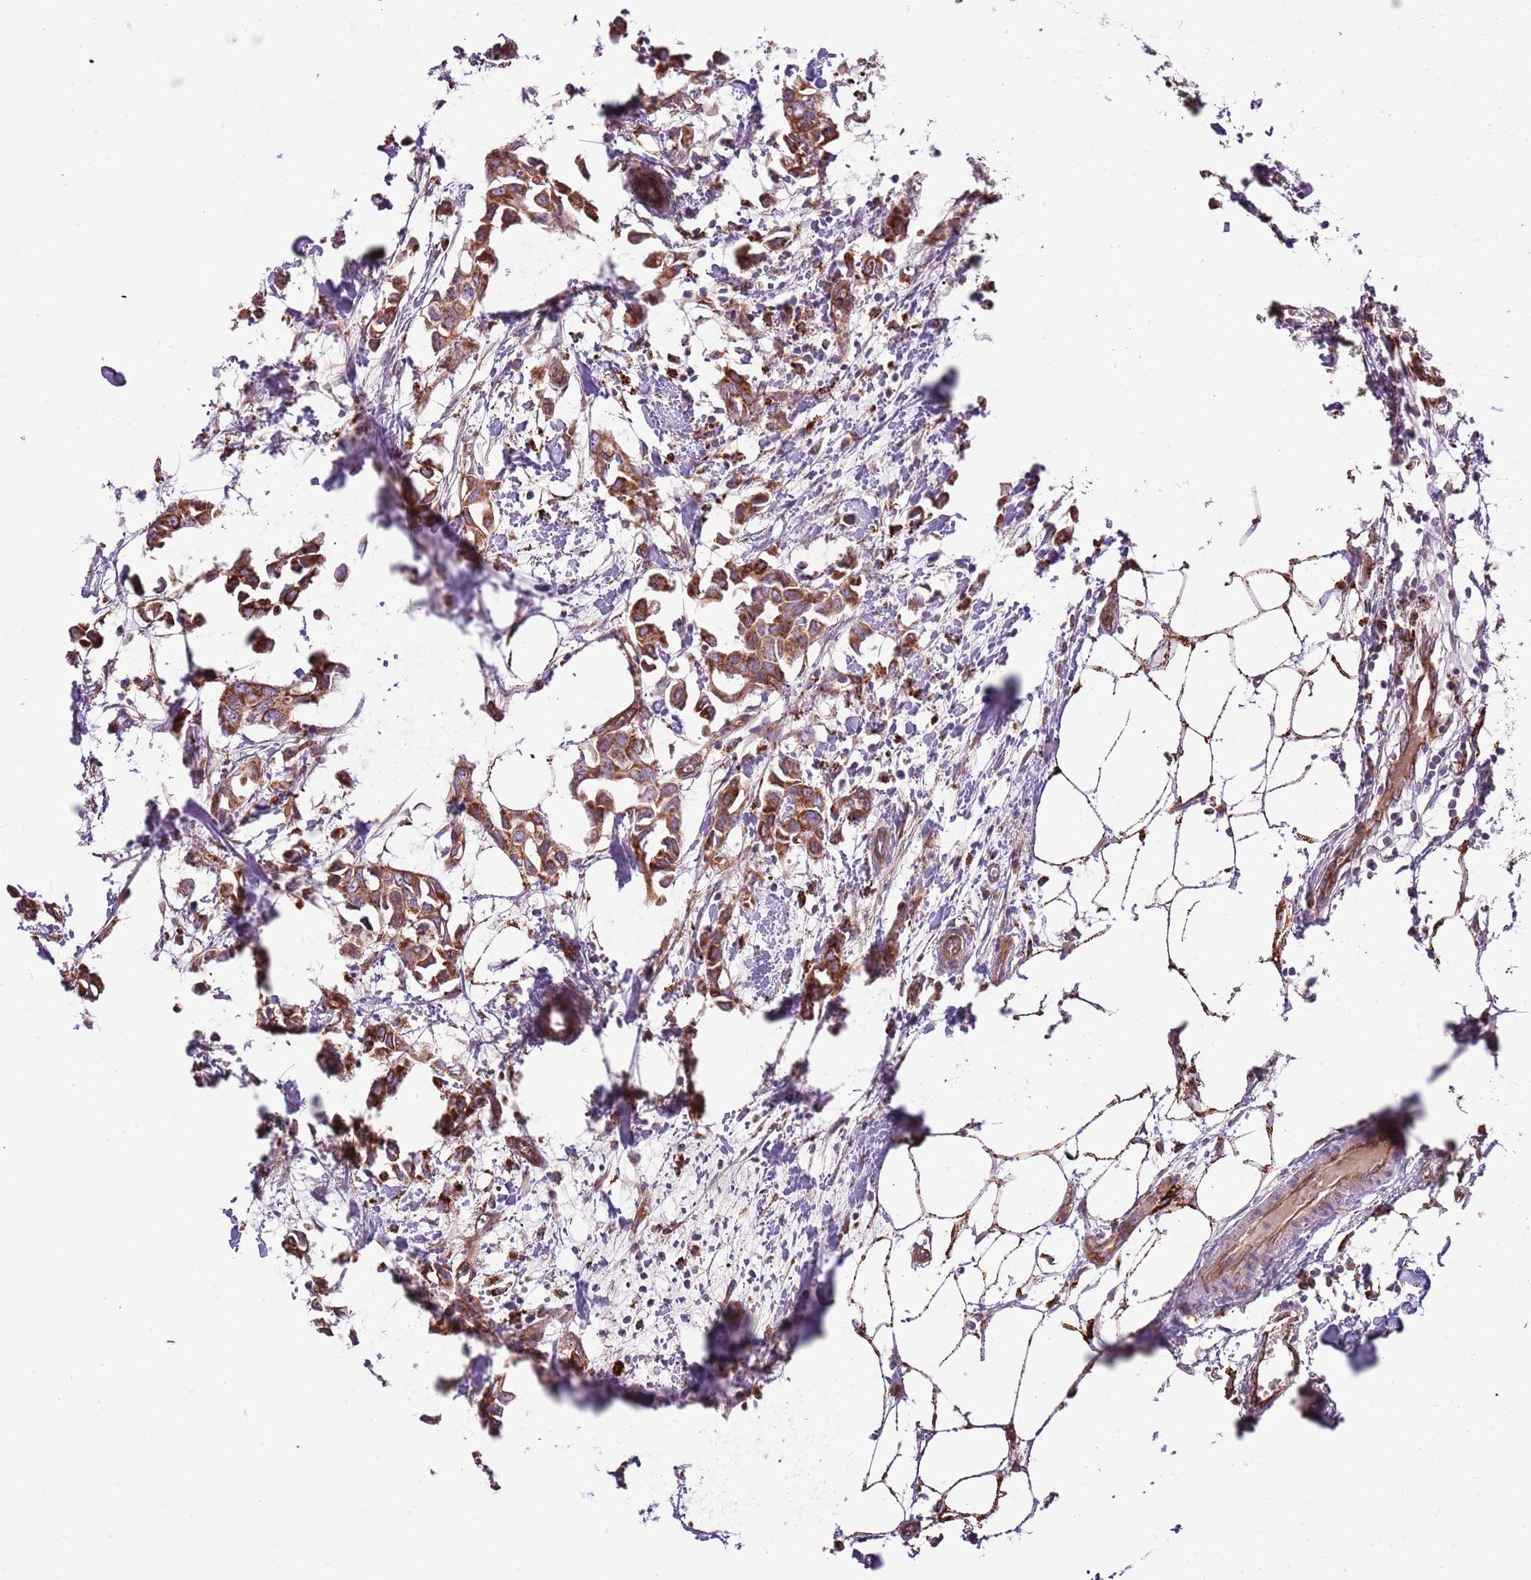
{"staining": {"intensity": "strong", "quantity": ">75%", "location": "cytoplasmic/membranous"}, "tissue": "breast cancer", "cell_type": "Tumor cells", "image_type": "cancer", "snomed": [{"axis": "morphology", "description": "Duct carcinoma"}, {"axis": "topography", "description": "Breast"}], "caption": "Immunohistochemistry micrograph of neoplastic tissue: invasive ductal carcinoma (breast) stained using IHC reveals high levels of strong protein expression localized specifically in the cytoplasmic/membranous of tumor cells, appearing as a cytoplasmic/membranous brown color.", "gene": "DOCK6", "patient": {"sex": "female", "age": 41}}